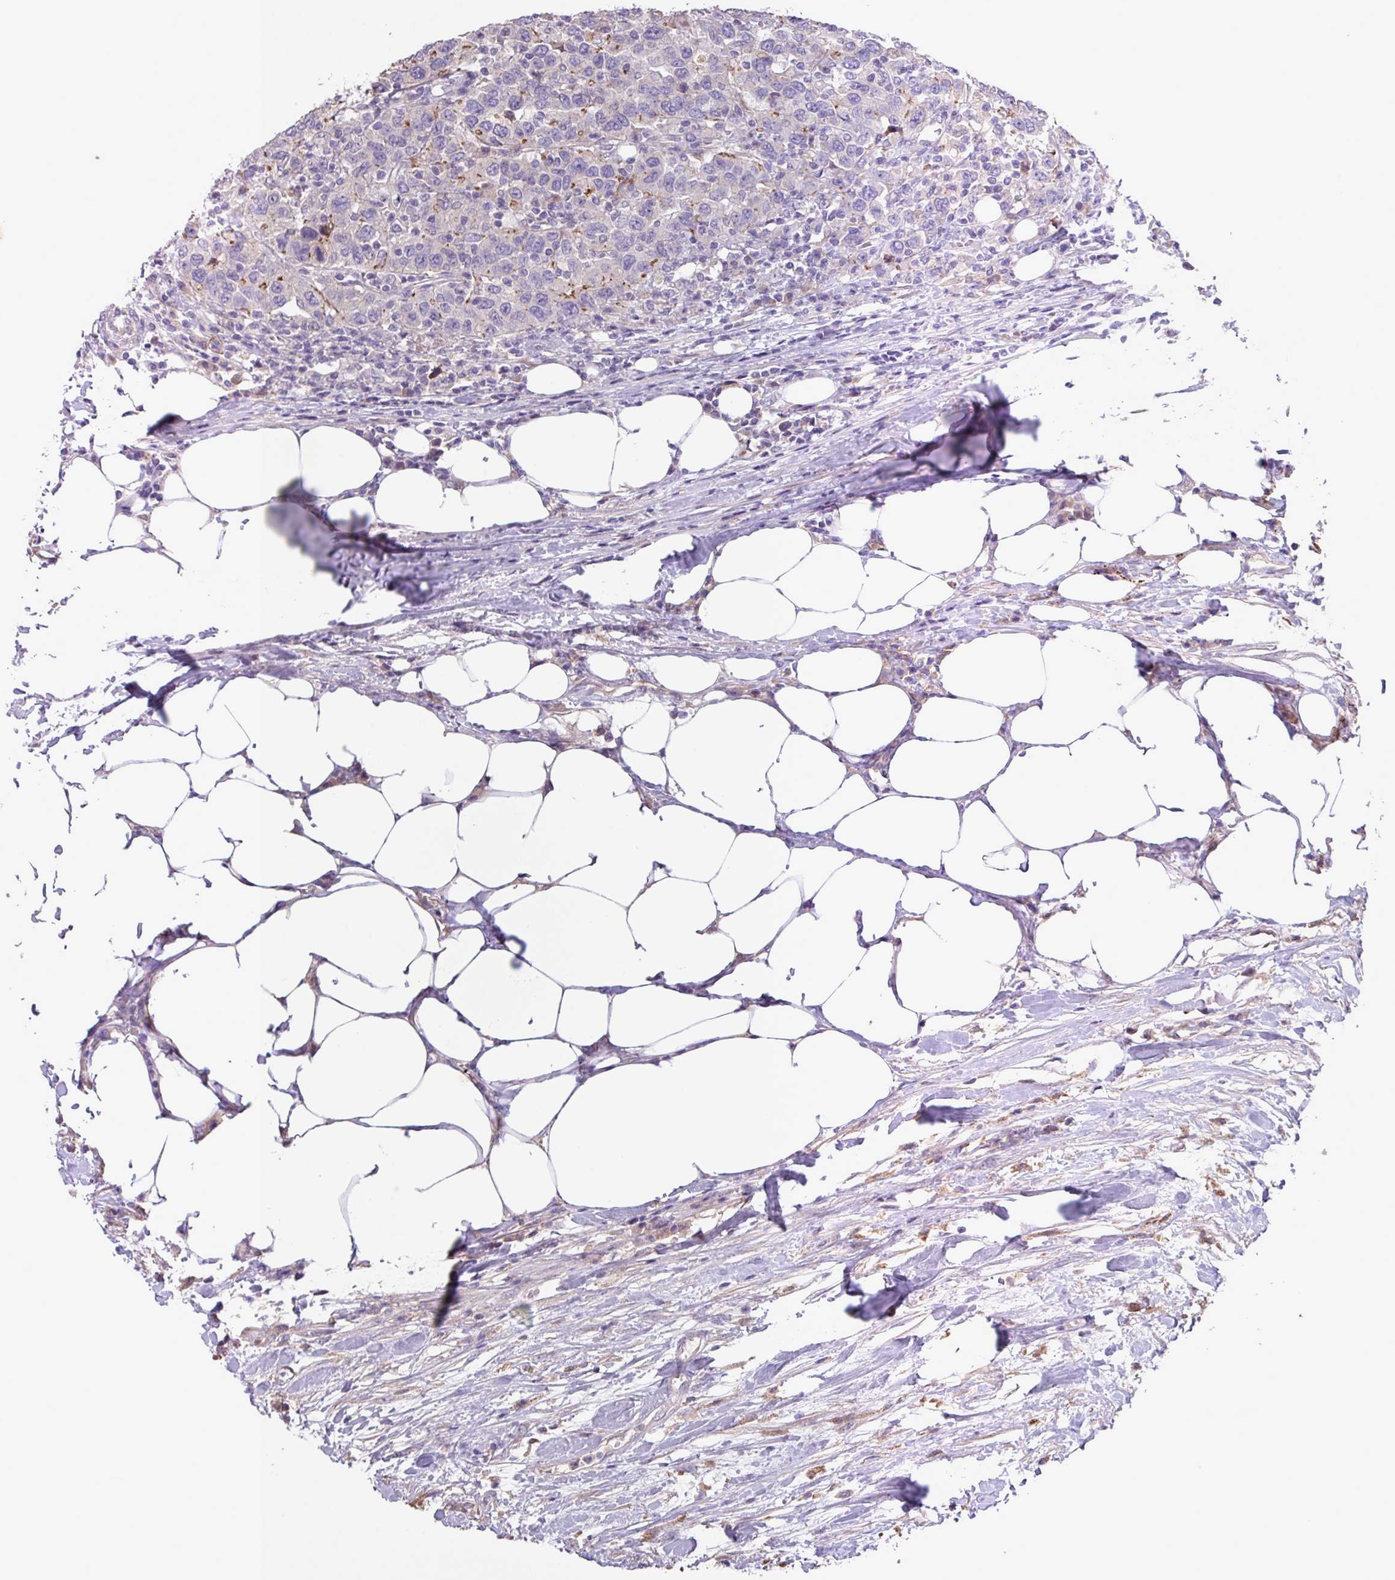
{"staining": {"intensity": "negative", "quantity": "none", "location": "none"}, "tissue": "urothelial cancer", "cell_type": "Tumor cells", "image_type": "cancer", "snomed": [{"axis": "morphology", "description": "Urothelial carcinoma, High grade"}, {"axis": "topography", "description": "Urinary bladder"}], "caption": "An IHC micrograph of urothelial cancer is shown. There is no staining in tumor cells of urothelial cancer.", "gene": "IQCJ", "patient": {"sex": "male", "age": 61}}